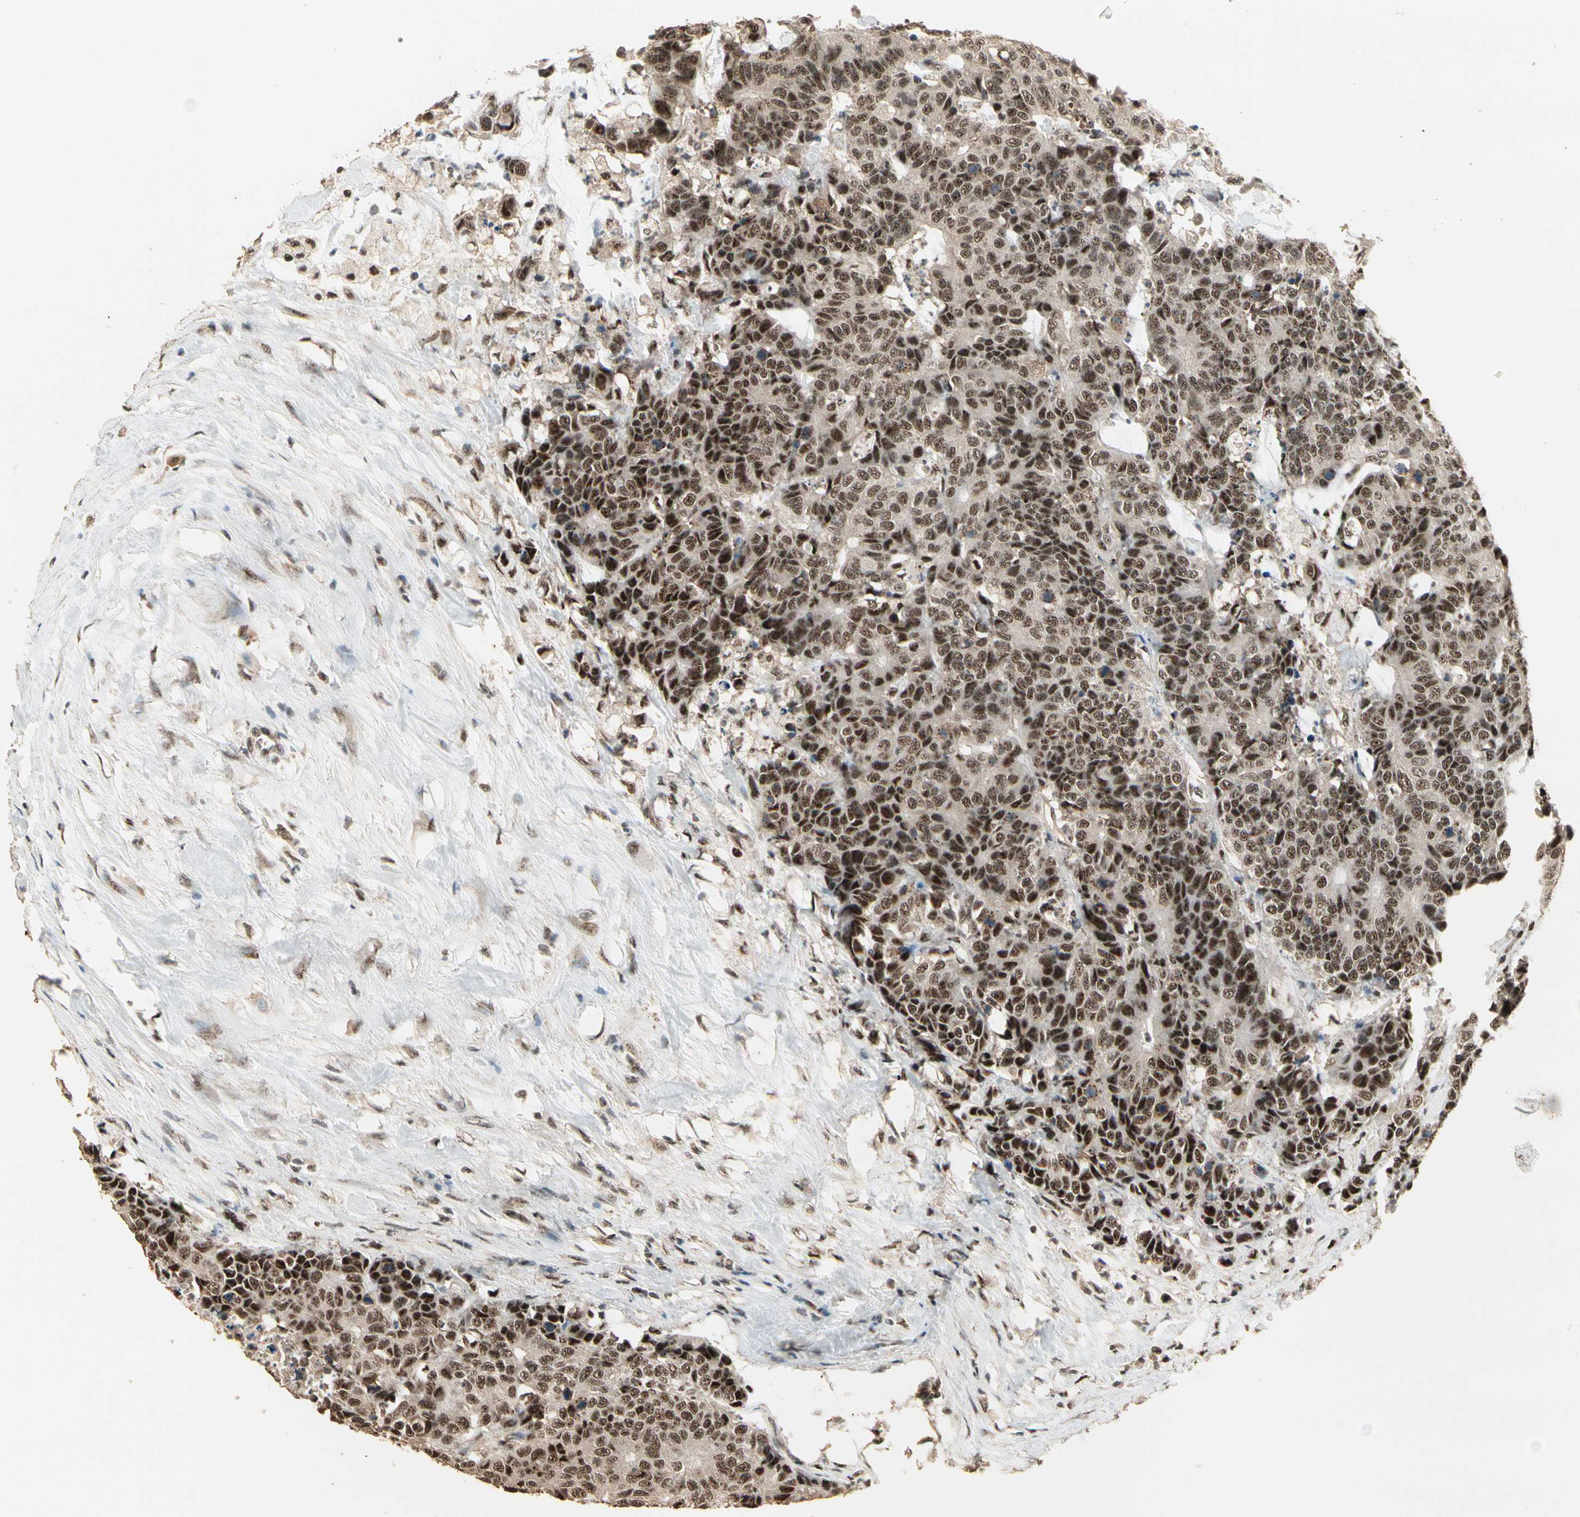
{"staining": {"intensity": "strong", "quantity": ">75%", "location": "nuclear"}, "tissue": "colorectal cancer", "cell_type": "Tumor cells", "image_type": "cancer", "snomed": [{"axis": "morphology", "description": "Adenocarcinoma, NOS"}, {"axis": "topography", "description": "Colon"}], "caption": "Brown immunohistochemical staining in colorectal cancer exhibits strong nuclear positivity in approximately >75% of tumor cells.", "gene": "RBM25", "patient": {"sex": "female", "age": 86}}